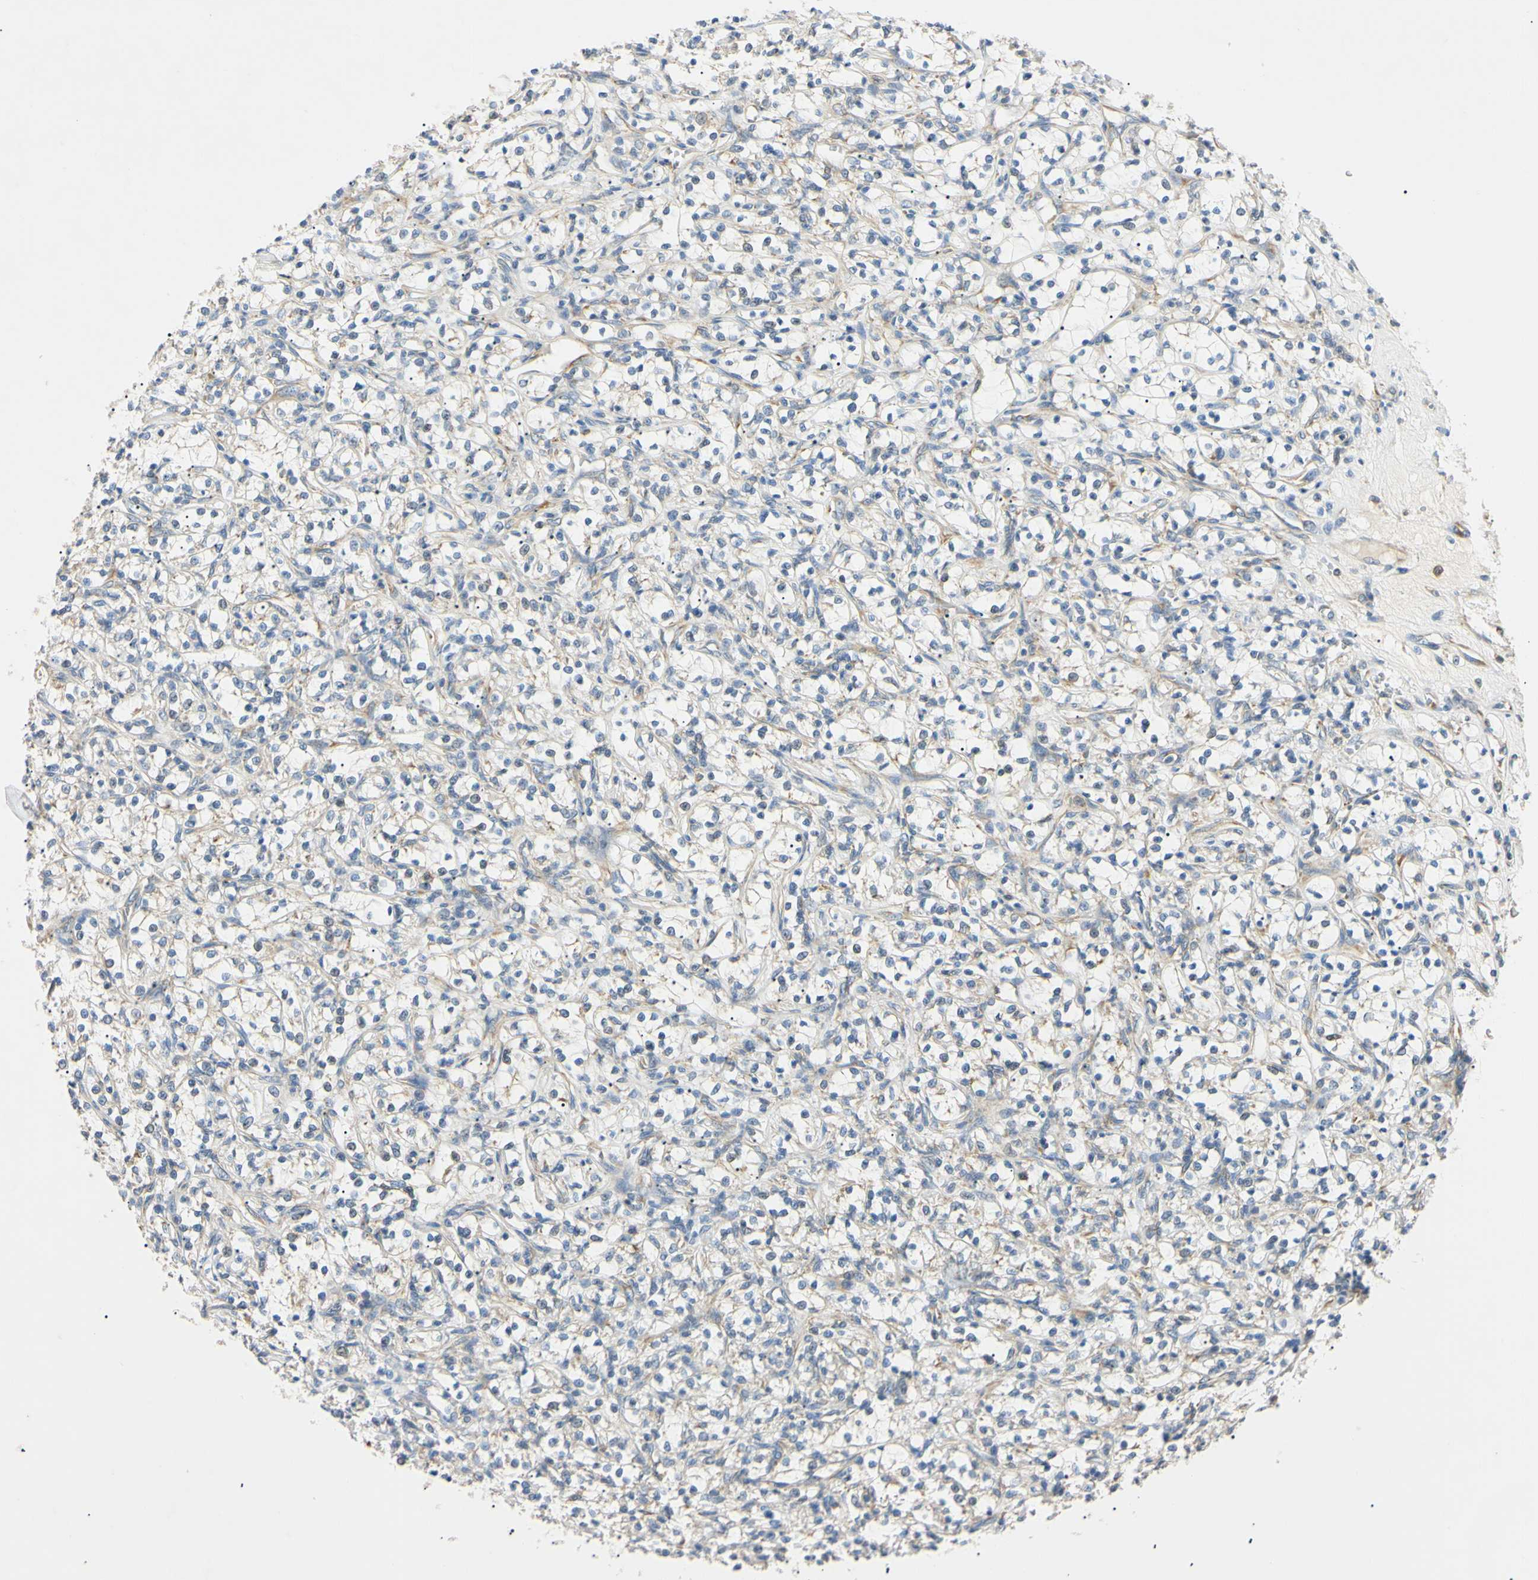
{"staining": {"intensity": "weak", "quantity": "<25%", "location": "cytoplasmic/membranous"}, "tissue": "renal cancer", "cell_type": "Tumor cells", "image_type": "cancer", "snomed": [{"axis": "morphology", "description": "Adenocarcinoma, NOS"}, {"axis": "topography", "description": "Kidney"}], "caption": "Immunohistochemistry of human renal cancer shows no staining in tumor cells.", "gene": "DNAJB12", "patient": {"sex": "female", "age": 69}}